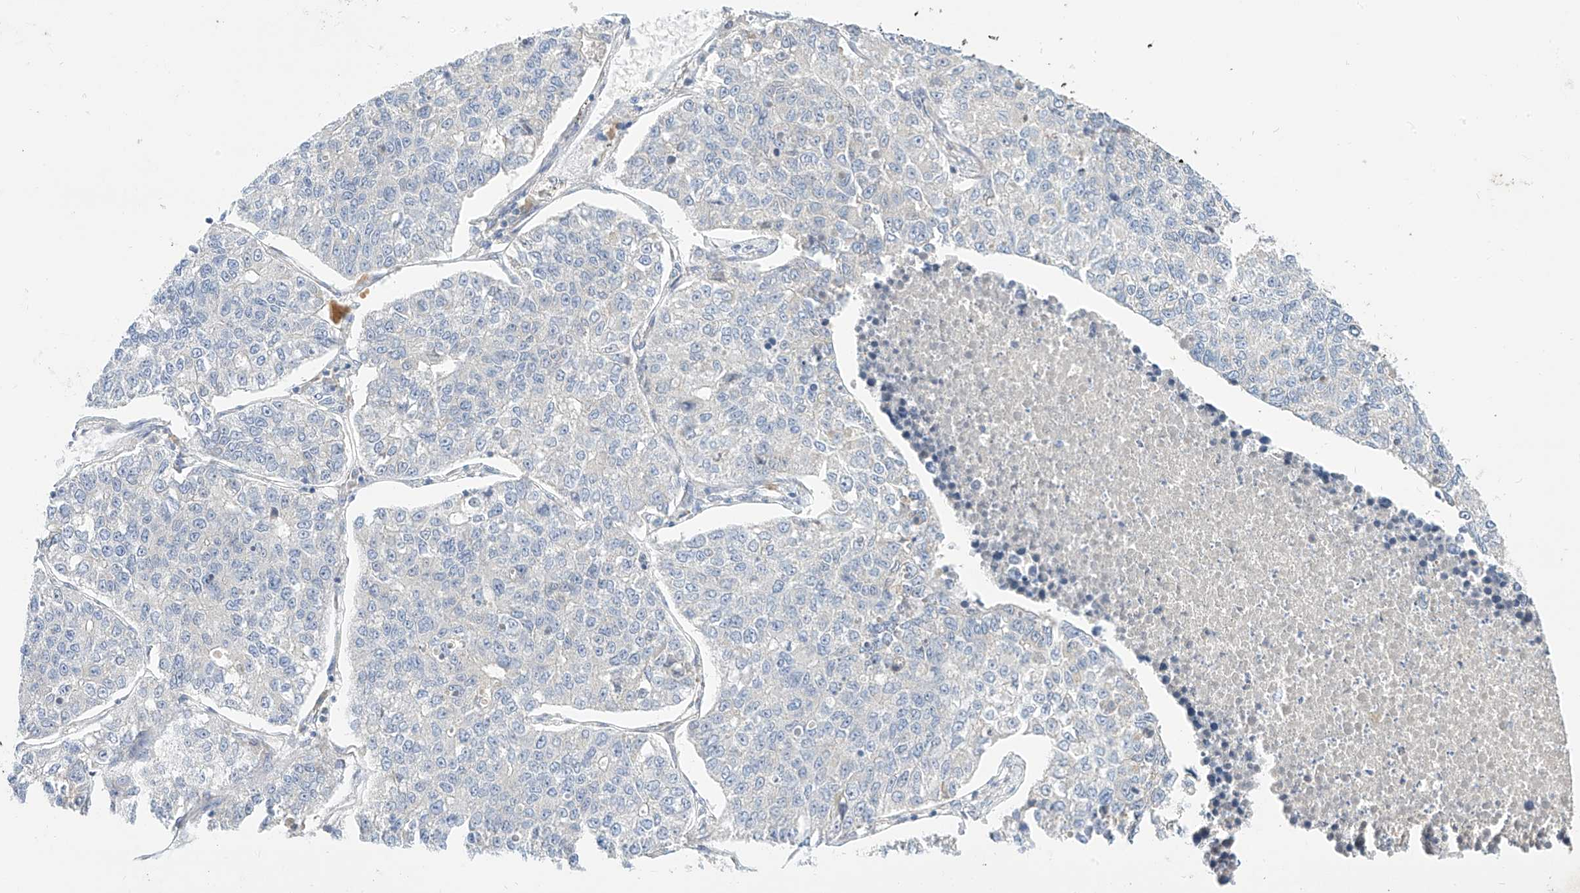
{"staining": {"intensity": "negative", "quantity": "none", "location": "none"}, "tissue": "lung cancer", "cell_type": "Tumor cells", "image_type": "cancer", "snomed": [{"axis": "morphology", "description": "Adenocarcinoma, NOS"}, {"axis": "topography", "description": "Lung"}], "caption": "The histopathology image reveals no significant positivity in tumor cells of lung cancer (adenocarcinoma).", "gene": "RASA2", "patient": {"sex": "male", "age": 49}}